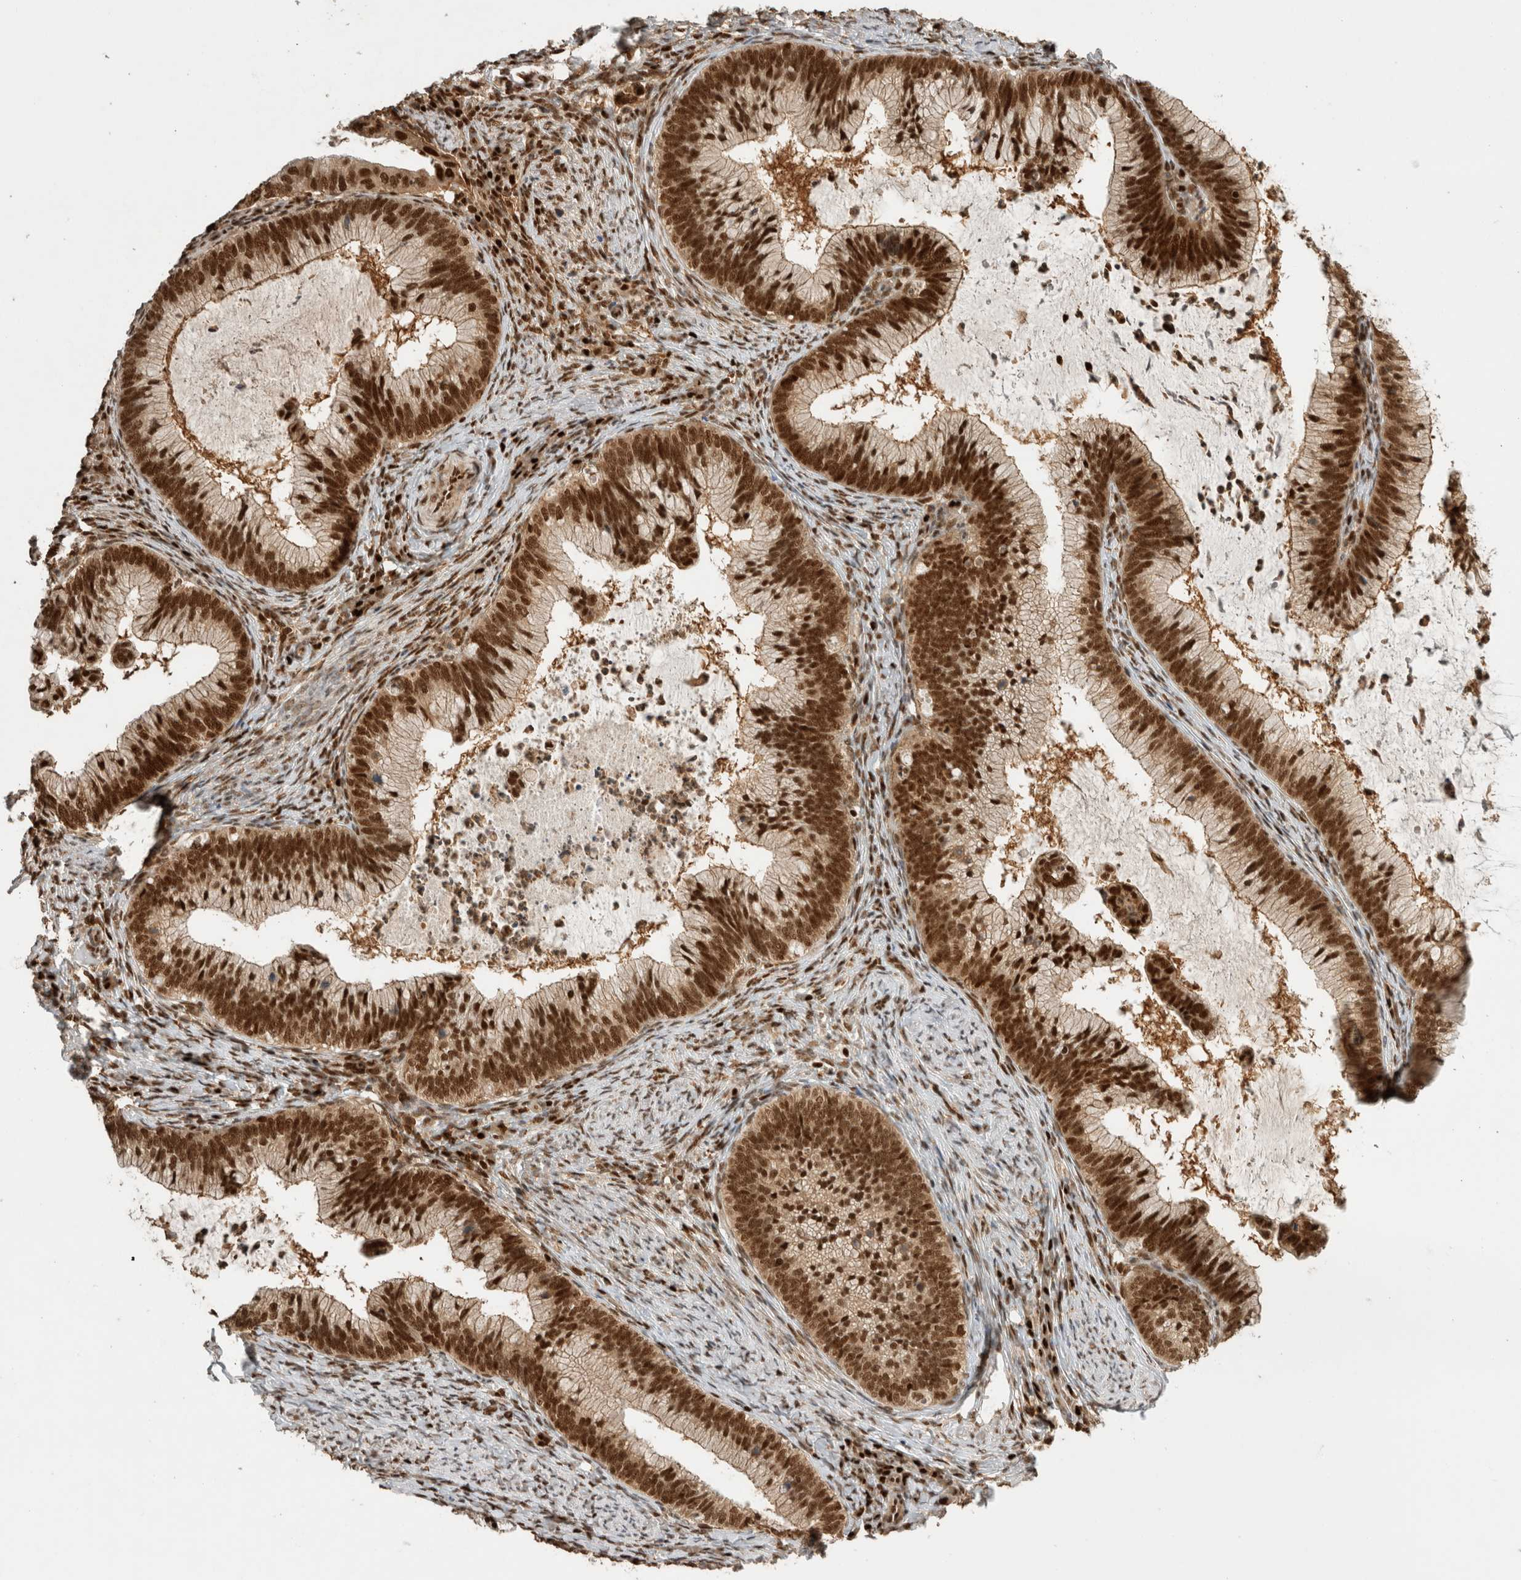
{"staining": {"intensity": "strong", "quantity": ">75%", "location": "cytoplasmic/membranous,nuclear"}, "tissue": "cervical cancer", "cell_type": "Tumor cells", "image_type": "cancer", "snomed": [{"axis": "morphology", "description": "Adenocarcinoma, NOS"}, {"axis": "topography", "description": "Cervix"}], "caption": "Tumor cells reveal high levels of strong cytoplasmic/membranous and nuclear expression in approximately >75% of cells in human cervical adenocarcinoma.", "gene": "SNRNP40", "patient": {"sex": "female", "age": 36}}